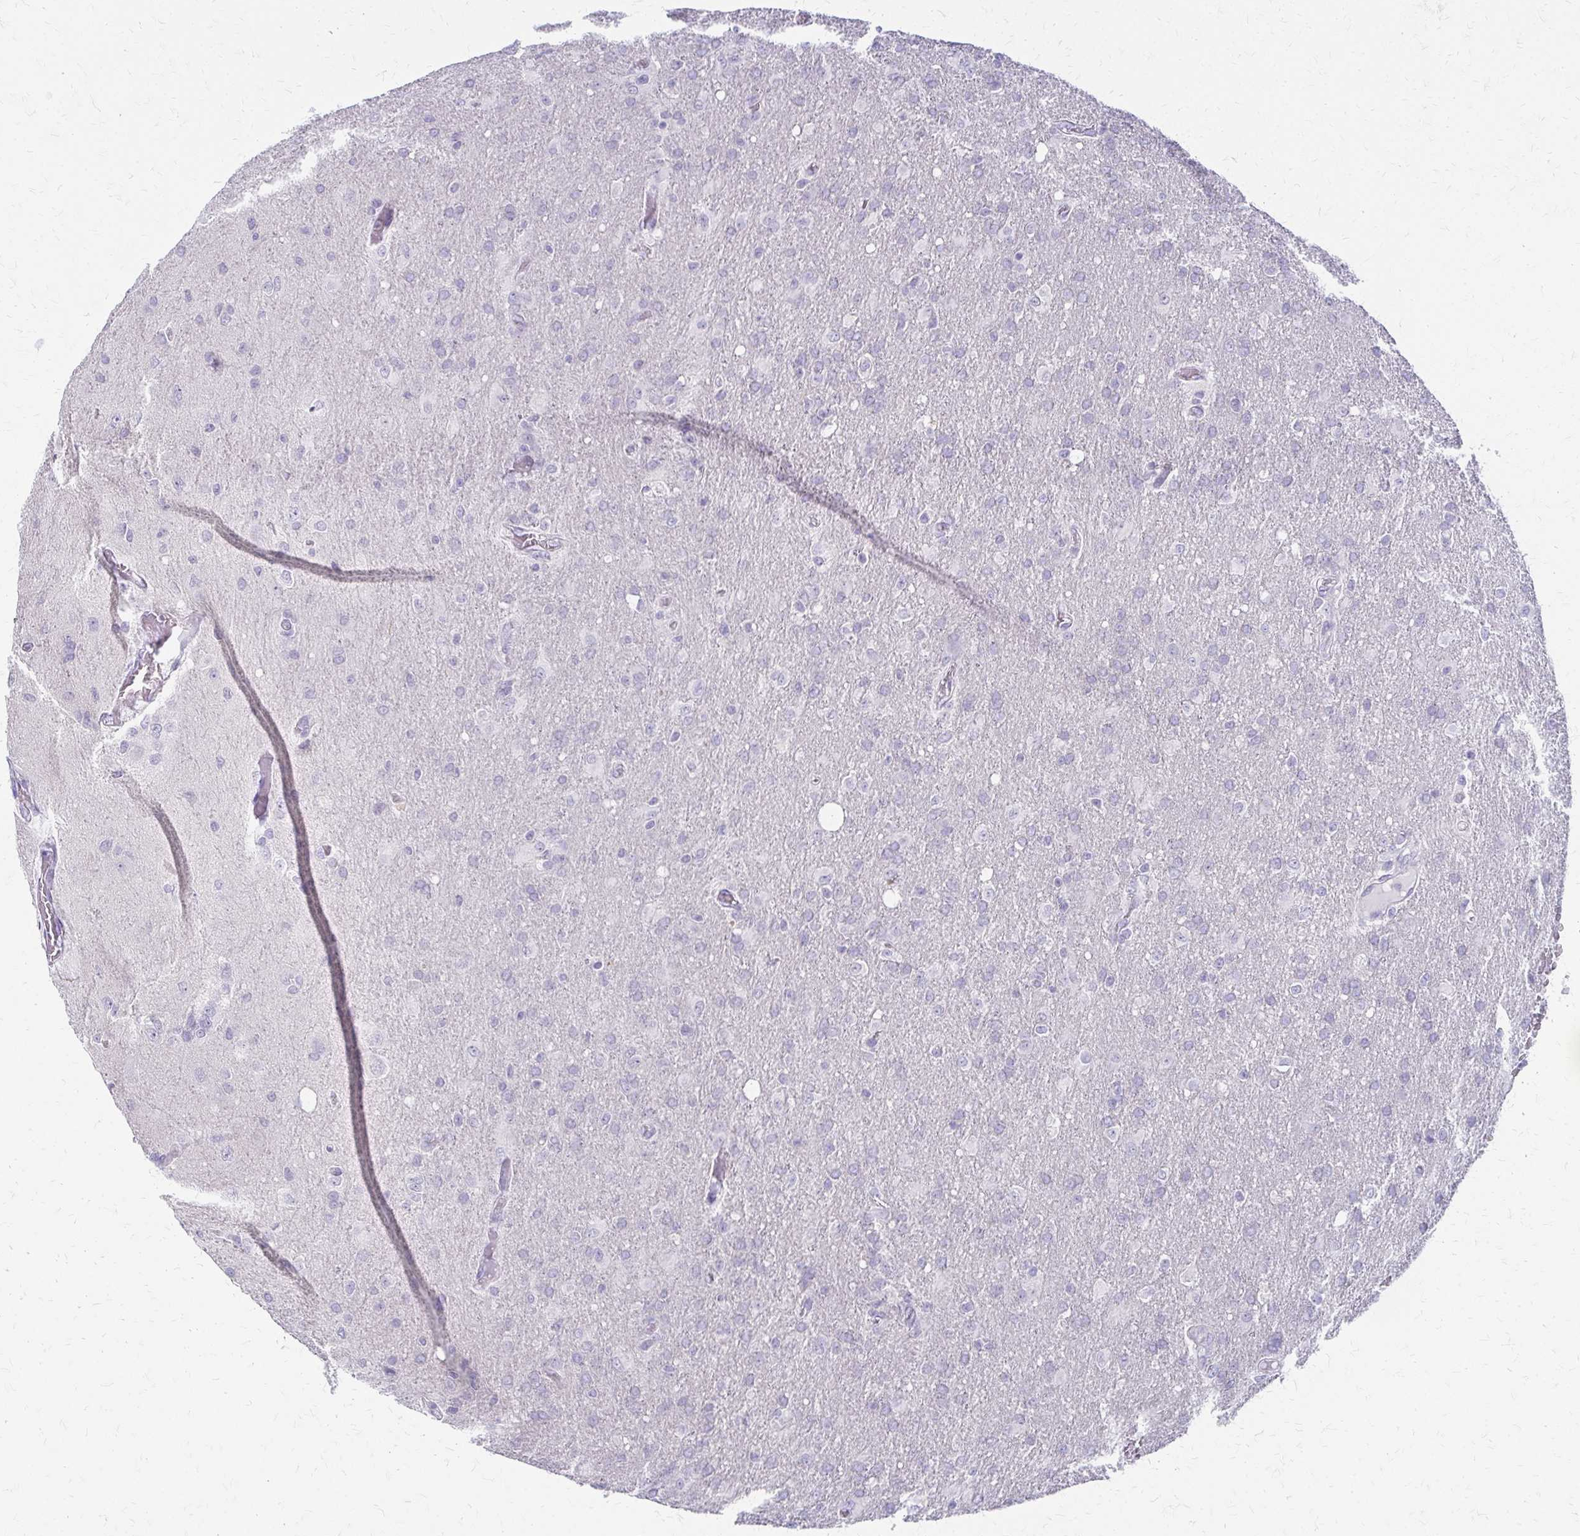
{"staining": {"intensity": "negative", "quantity": "none", "location": "none"}, "tissue": "glioma", "cell_type": "Tumor cells", "image_type": "cancer", "snomed": [{"axis": "morphology", "description": "Glioma, malignant, High grade"}, {"axis": "topography", "description": "Brain"}], "caption": "The image displays no significant expression in tumor cells of malignant glioma (high-grade).", "gene": "ACP5", "patient": {"sex": "male", "age": 53}}